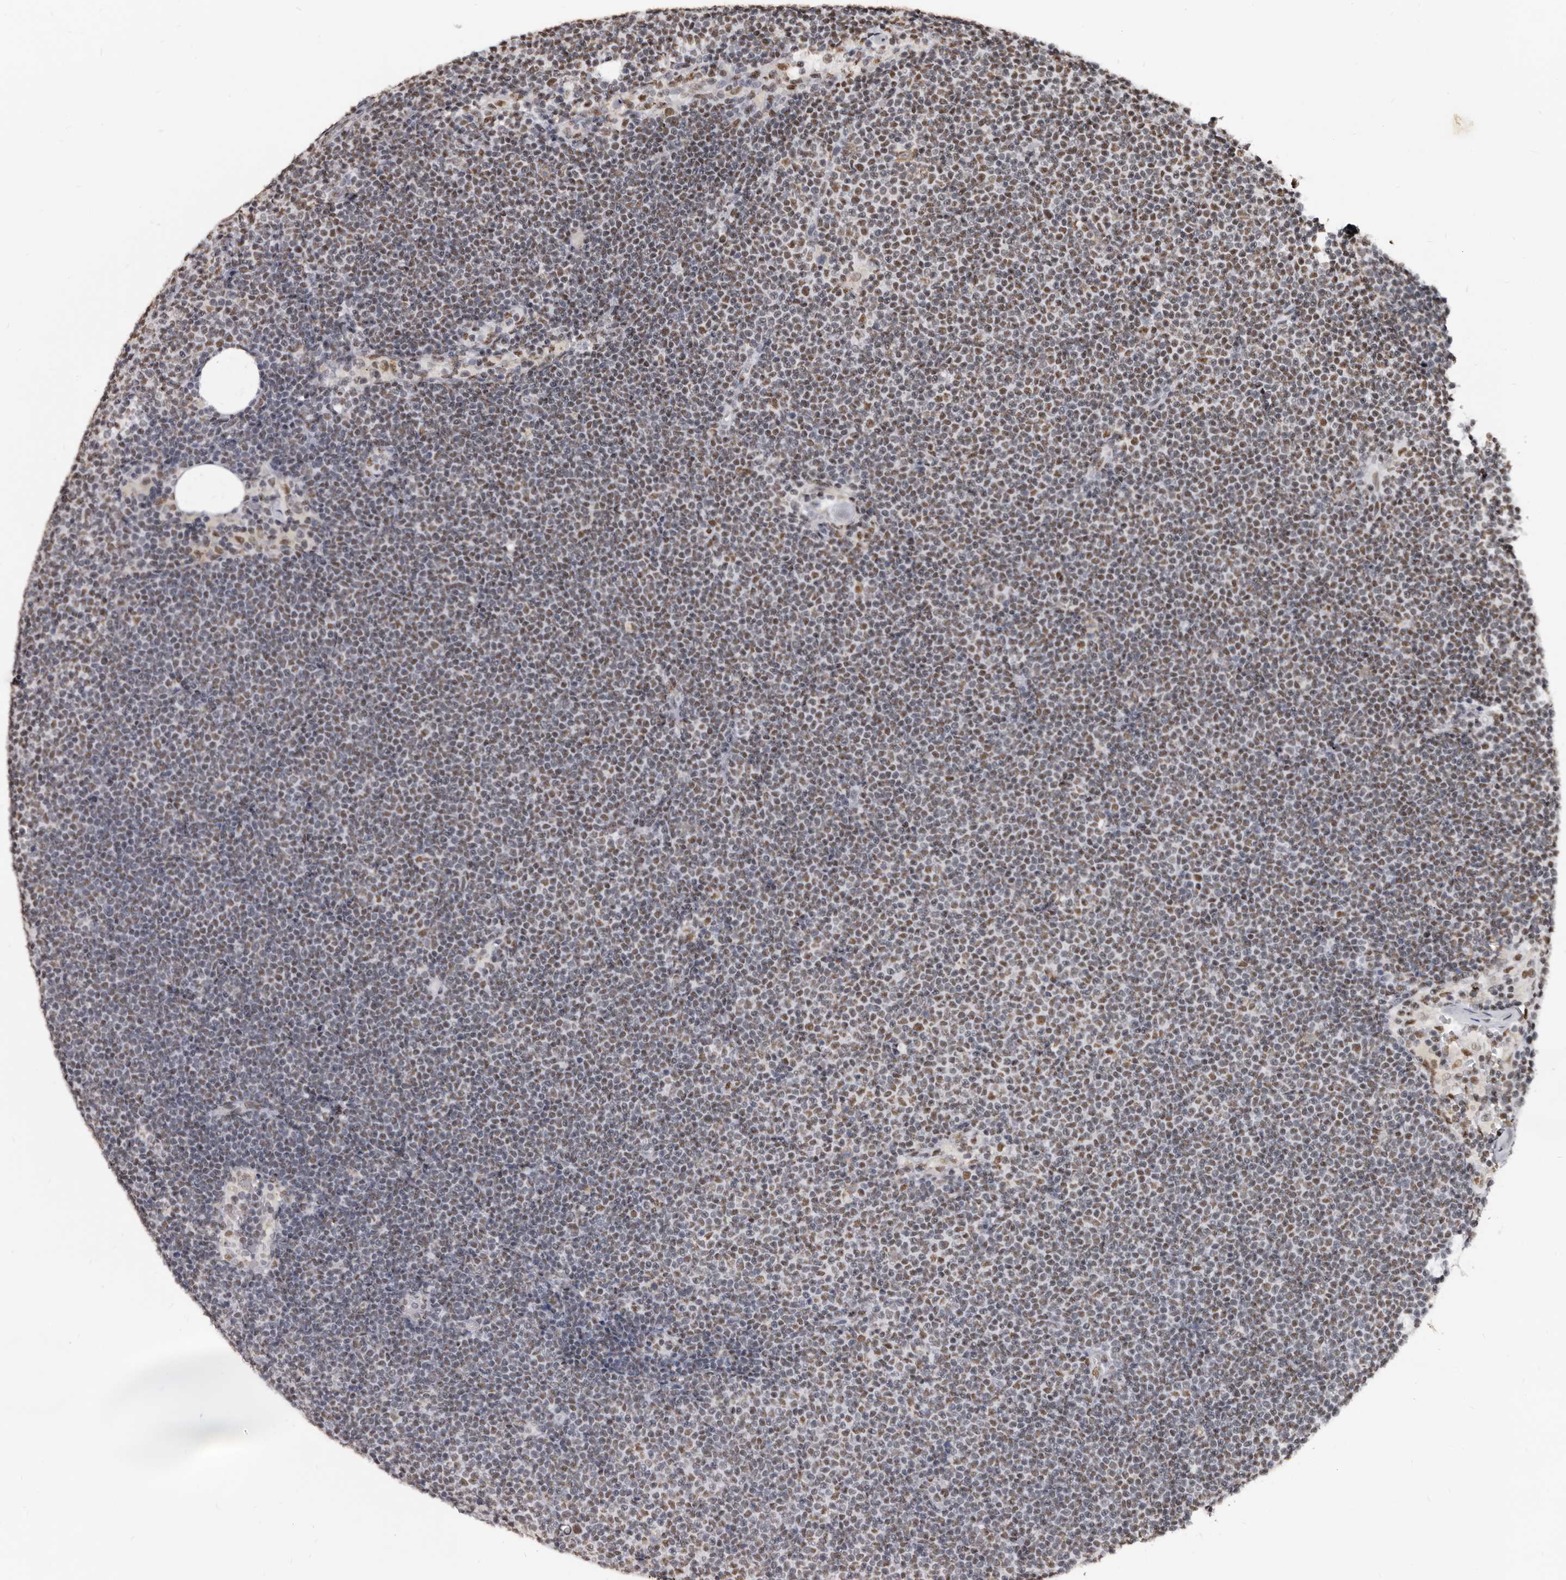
{"staining": {"intensity": "weak", "quantity": "25%-75%", "location": "nuclear"}, "tissue": "lymphoma", "cell_type": "Tumor cells", "image_type": "cancer", "snomed": [{"axis": "morphology", "description": "Malignant lymphoma, non-Hodgkin's type, Low grade"}, {"axis": "topography", "description": "Lymph node"}], "caption": "About 25%-75% of tumor cells in low-grade malignant lymphoma, non-Hodgkin's type show weak nuclear protein expression as visualized by brown immunohistochemical staining.", "gene": "SCAF4", "patient": {"sex": "female", "age": 53}}